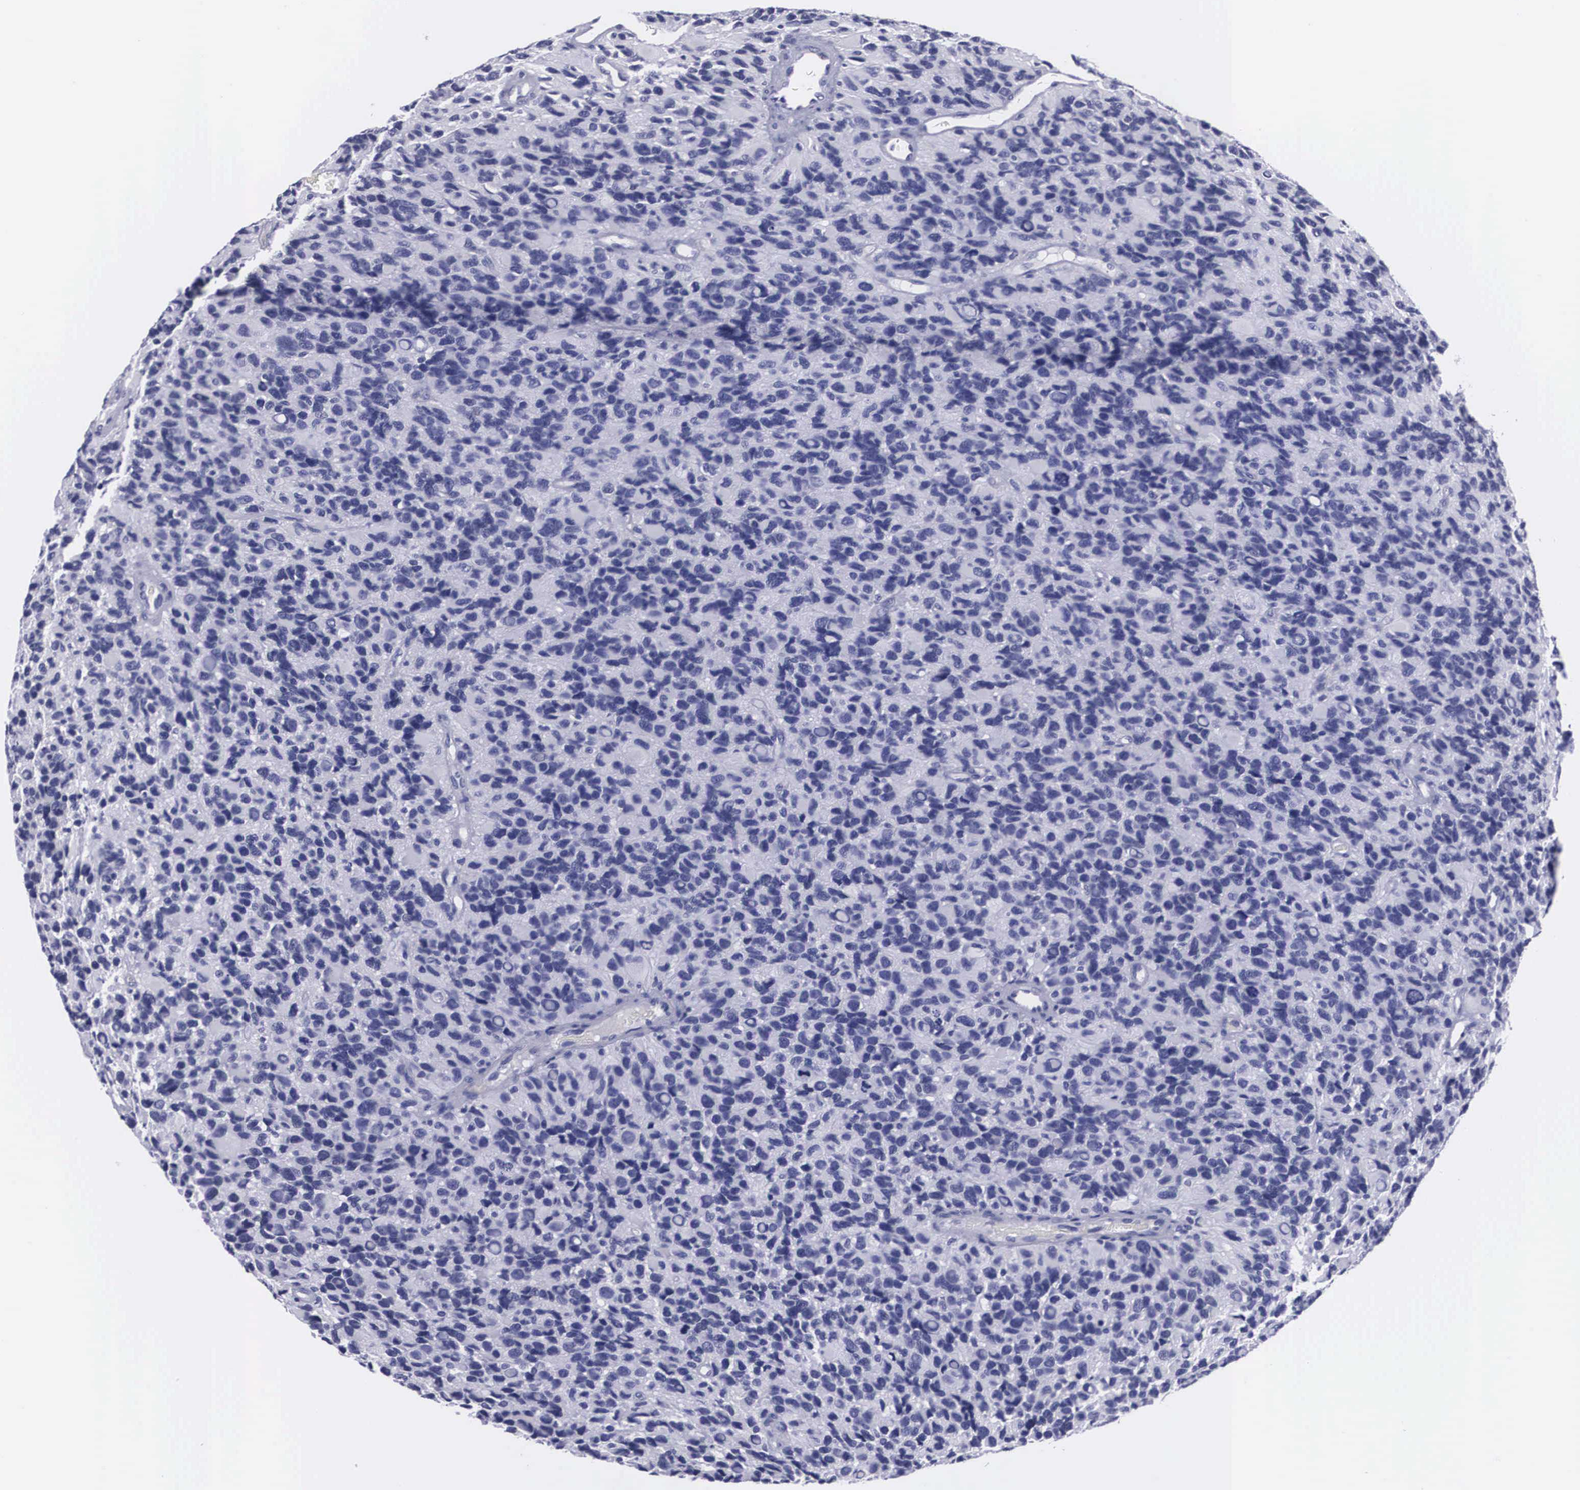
{"staining": {"intensity": "negative", "quantity": "none", "location": "none"}, "tissue": "glioma", "cell_type": "Tumor cells", "image_type": "cancer", "snomed": [{"axis": "morphology", "description": "Glioma, malignant, High grade"}, {"axis": "topography", "description": "Brain"}], "caption": "Glioma was stained to show a protein in brown. There is no significant positivity in tumor cells.", "gene": "C22orf31", "patient": {"sex": "male", "age": 77}}